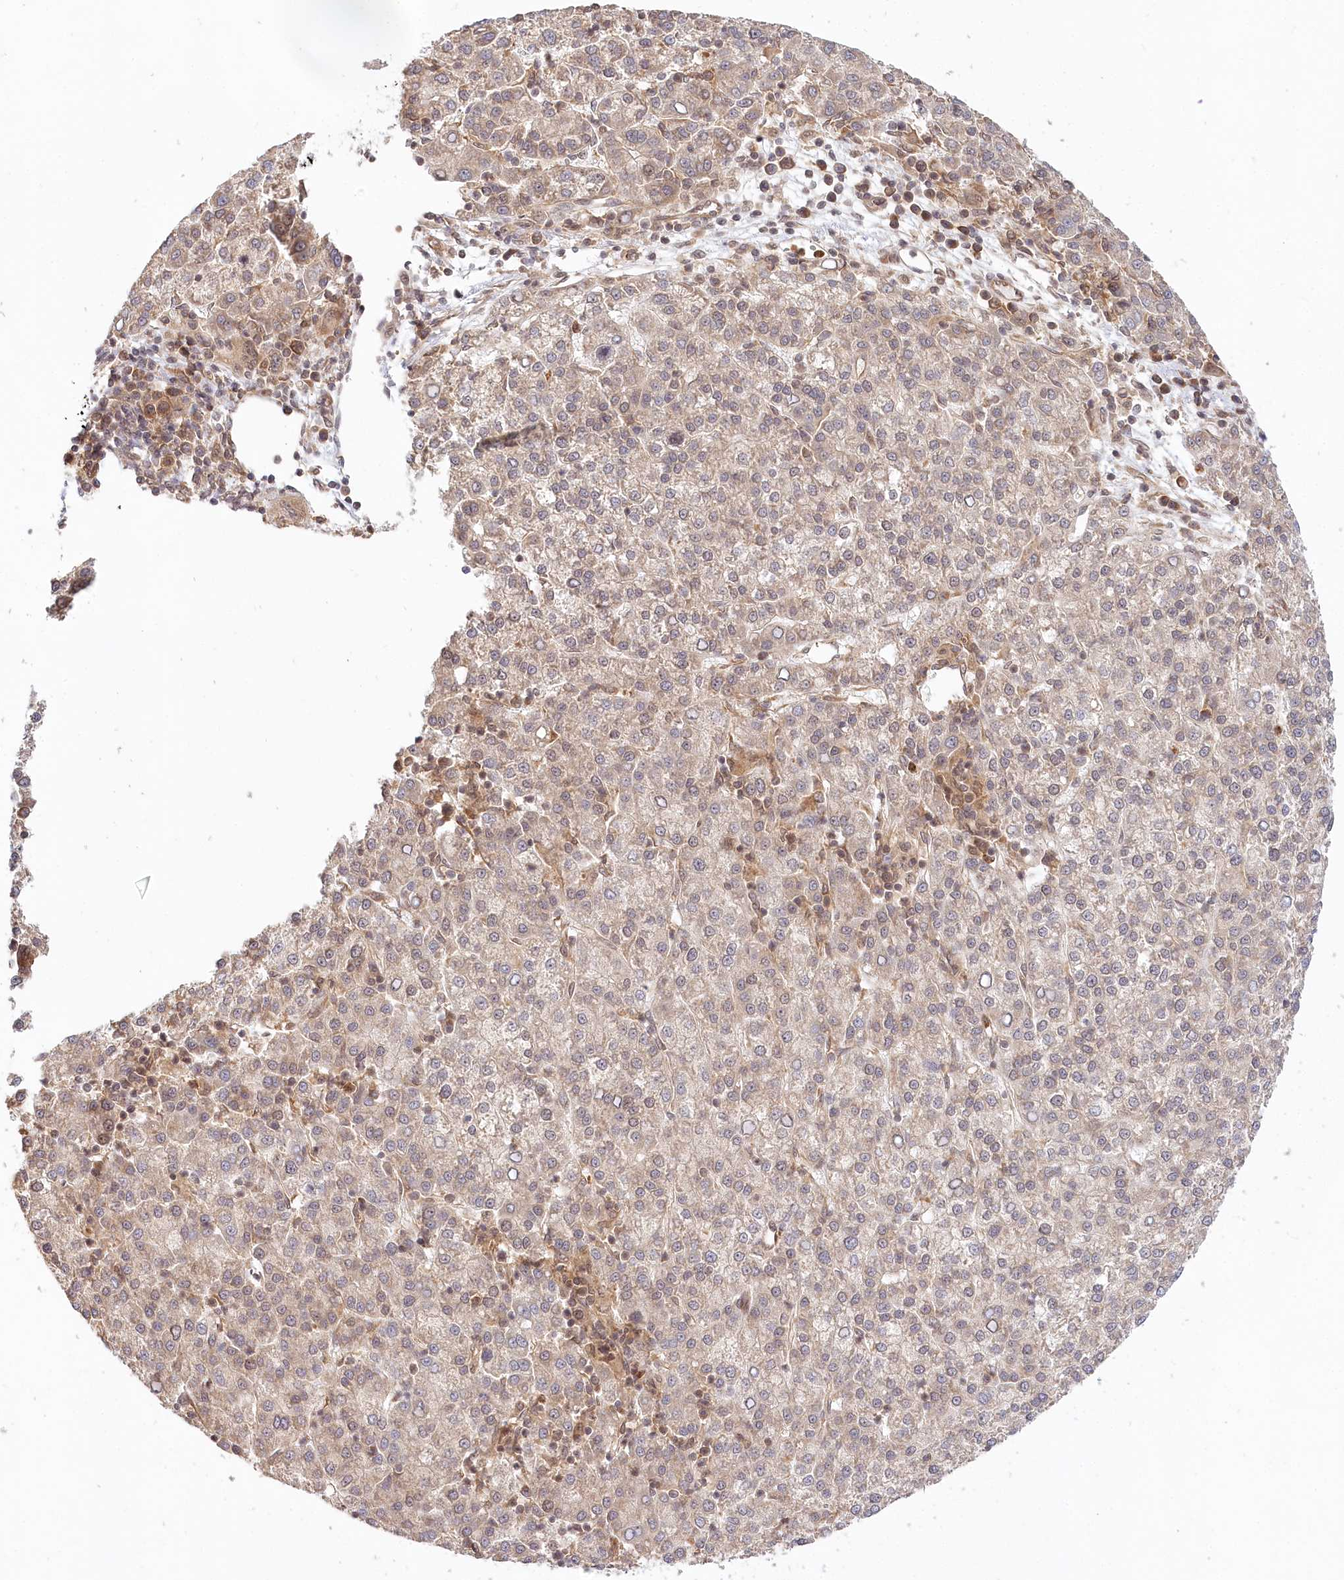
{"staining": {"intensity": "weak", "quantity": "25%-75%", "location": "cytoplasmic/membranous"}, "tissue": "liver cancer", "cell_type": "Tumor cells", "image_type": "cancer", "snomed": [{"axis": "morphology", "description": "Carcinoma, Hepatocellular, NOS"}, {"axis": "topography", "description": "Liver"}], "caption": "Immunohistochemistry of human liver cancer demonstrates low levels of weak cytoplasmic/membranous expression in about 25%-75% of tumor cells. The protein is stained brown, and the nuclei are stained in blue (DAB (3,3'-diaminobenzidine) IHC with brightfield microscopy, high magnification).", "gene": "CEP70", "patient": {"sex": "female", "age": 58}}